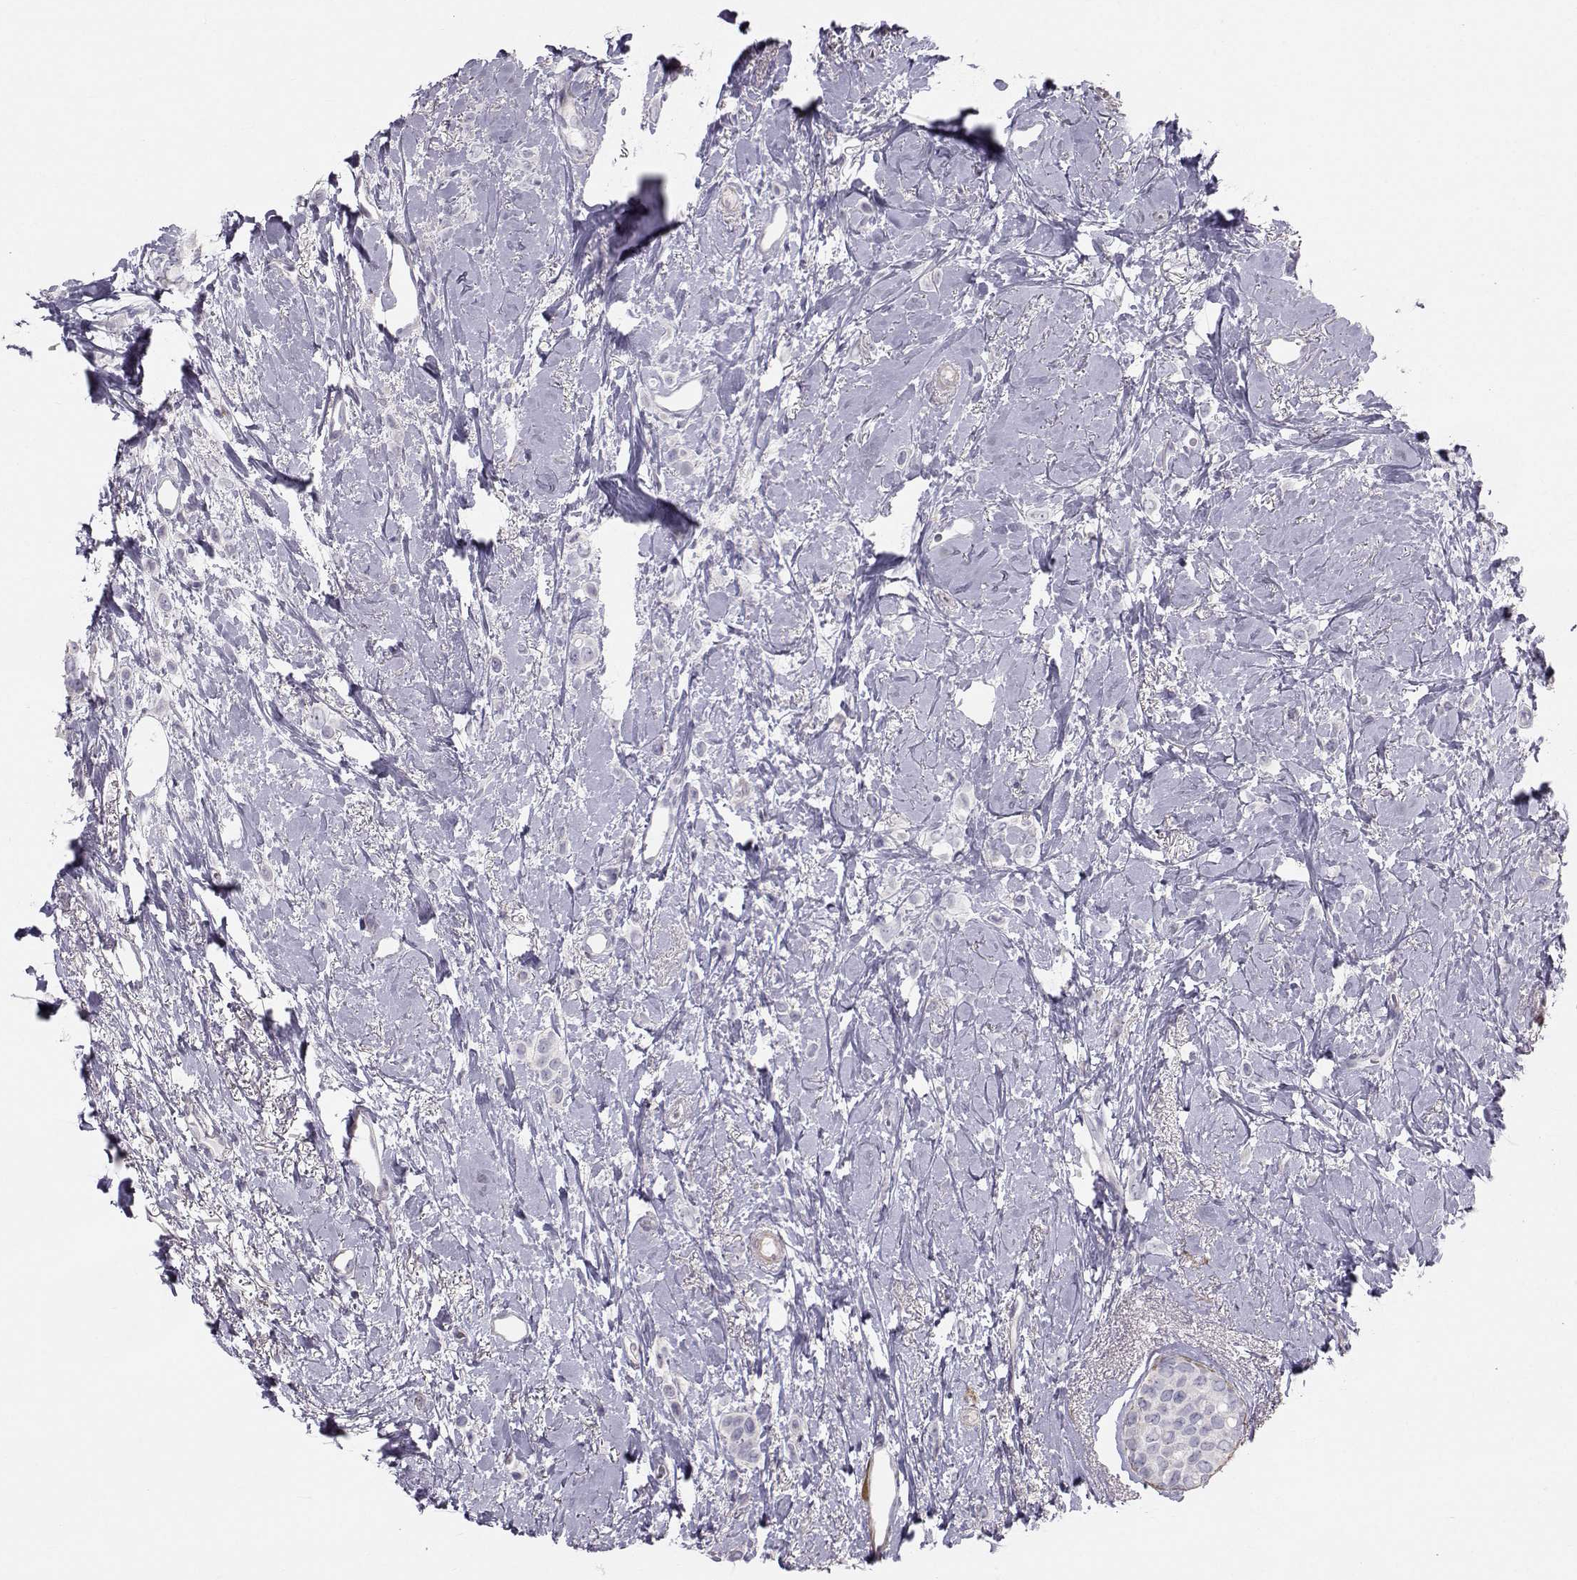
{"staining": {"intensity": "negative", "quantity": "none", "location": "none"}, "tissue": "breast cancer", "cell_type": "Tumor cells", "image_type": "cancer", "snomed": [{"axis": "morphology", "description": "Lobular carcinoma"}, {"axis": "topography", "description": "Breast"}], "caption": "Immunohistochemistry (IHC) photomicrograph of neoplastic tissue: human breast lobular carcinoma stained with DAB reveals no significant protein staining in tumor cells. (Brightfield microscopy of DAB (3,3'-diaminobenzidine) IHC at high magnification).", "gene": "GARIN3", "patient": {"sex": "female", "age": 66}}